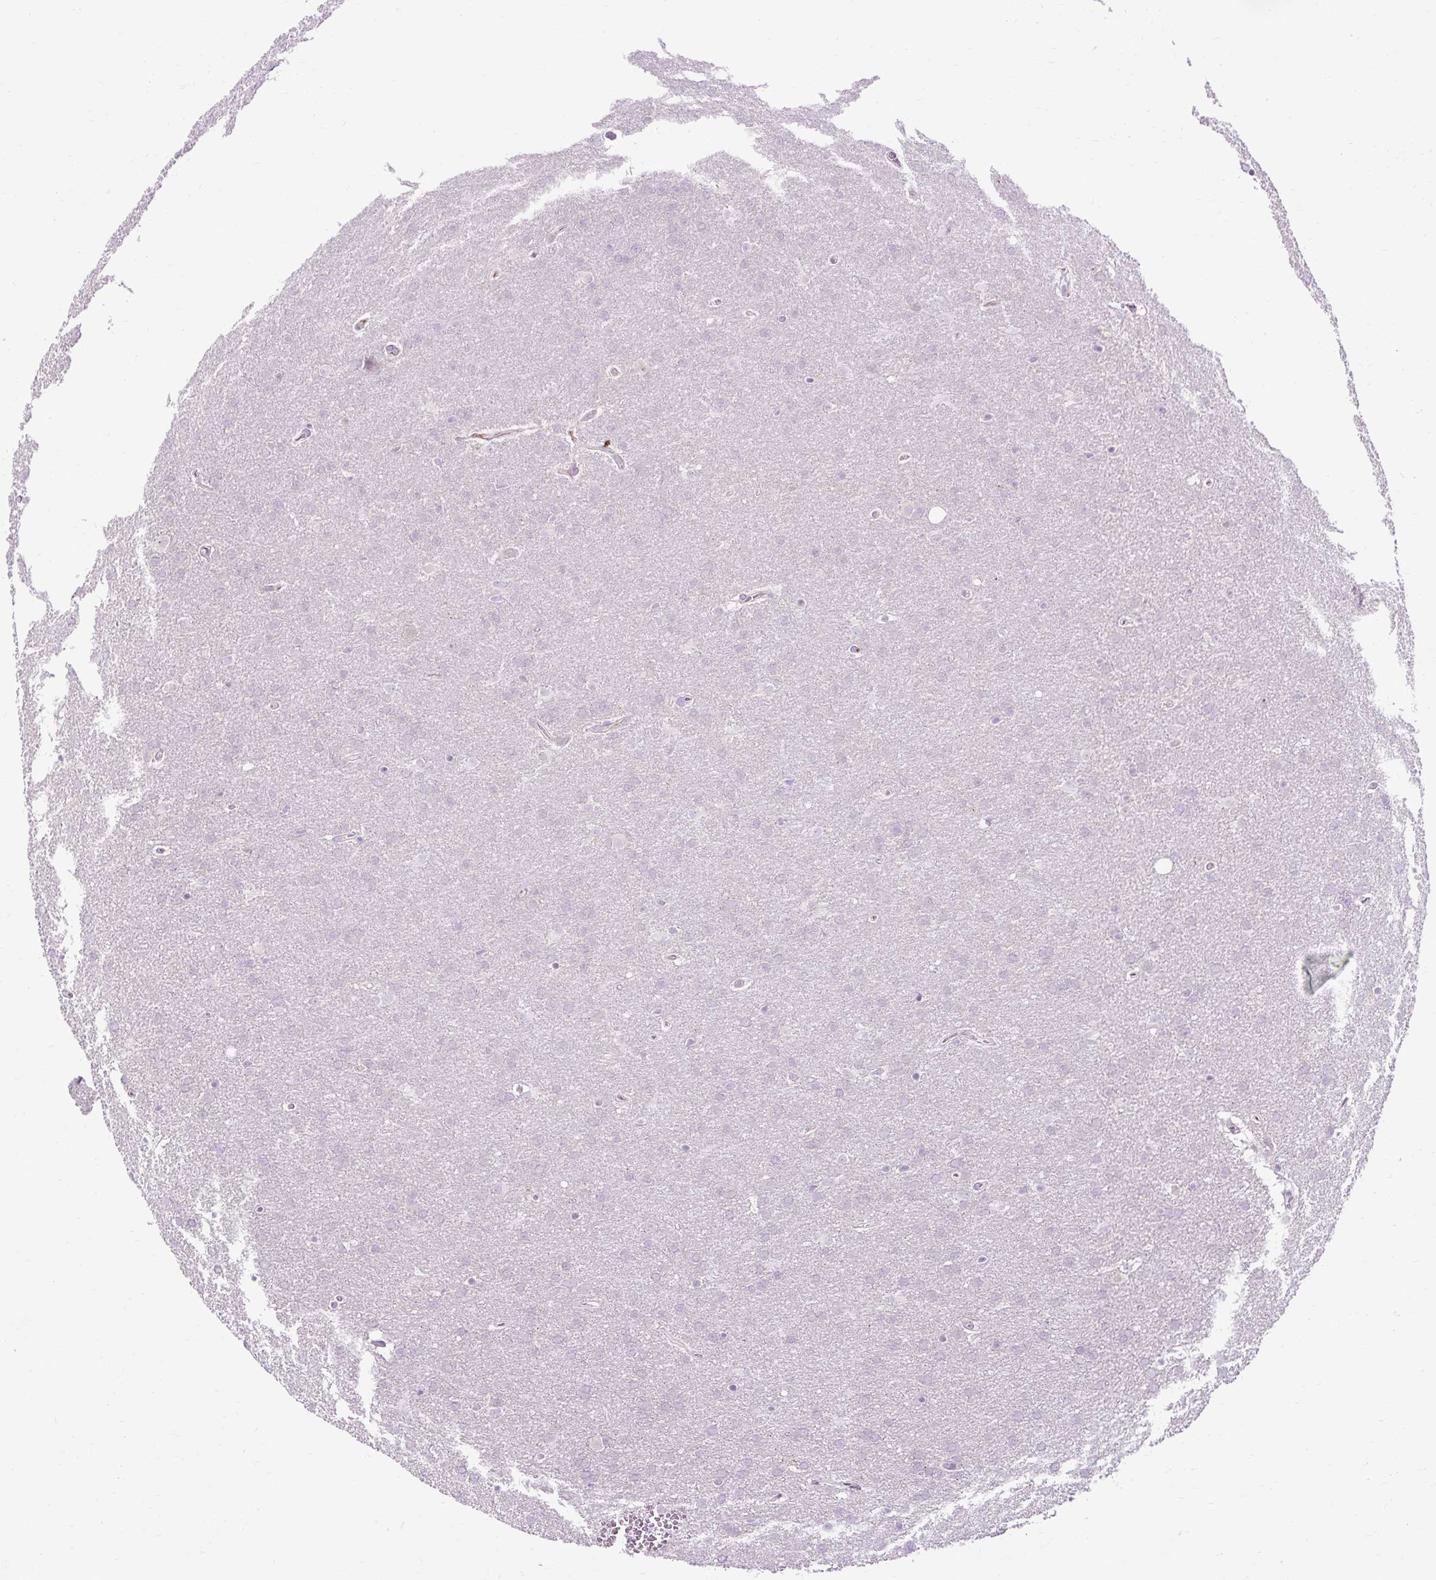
{"staining": {"intensity": "negative", "quantity": "none", "location": "none"}, "tissue": "glioma", "cell_type": "Tumor cells", "image_type": "cancer", "snomed": [{"axis": "morphology", "description": "Glioma, malignant, Low grade"}, {"axis": "topography", "description": "Brain"}], "caption": "Protein analysis of malignant glioma (low-grade) exhibits no significant positivity in tumor cells. (Brightfield microscopy of DAB (3,3'-diaminobenzidine) immunohistochemistry (IHC) at high magnification).", "gene": "ARRDC2", "patient": {"sex": "female", "age": 32}}